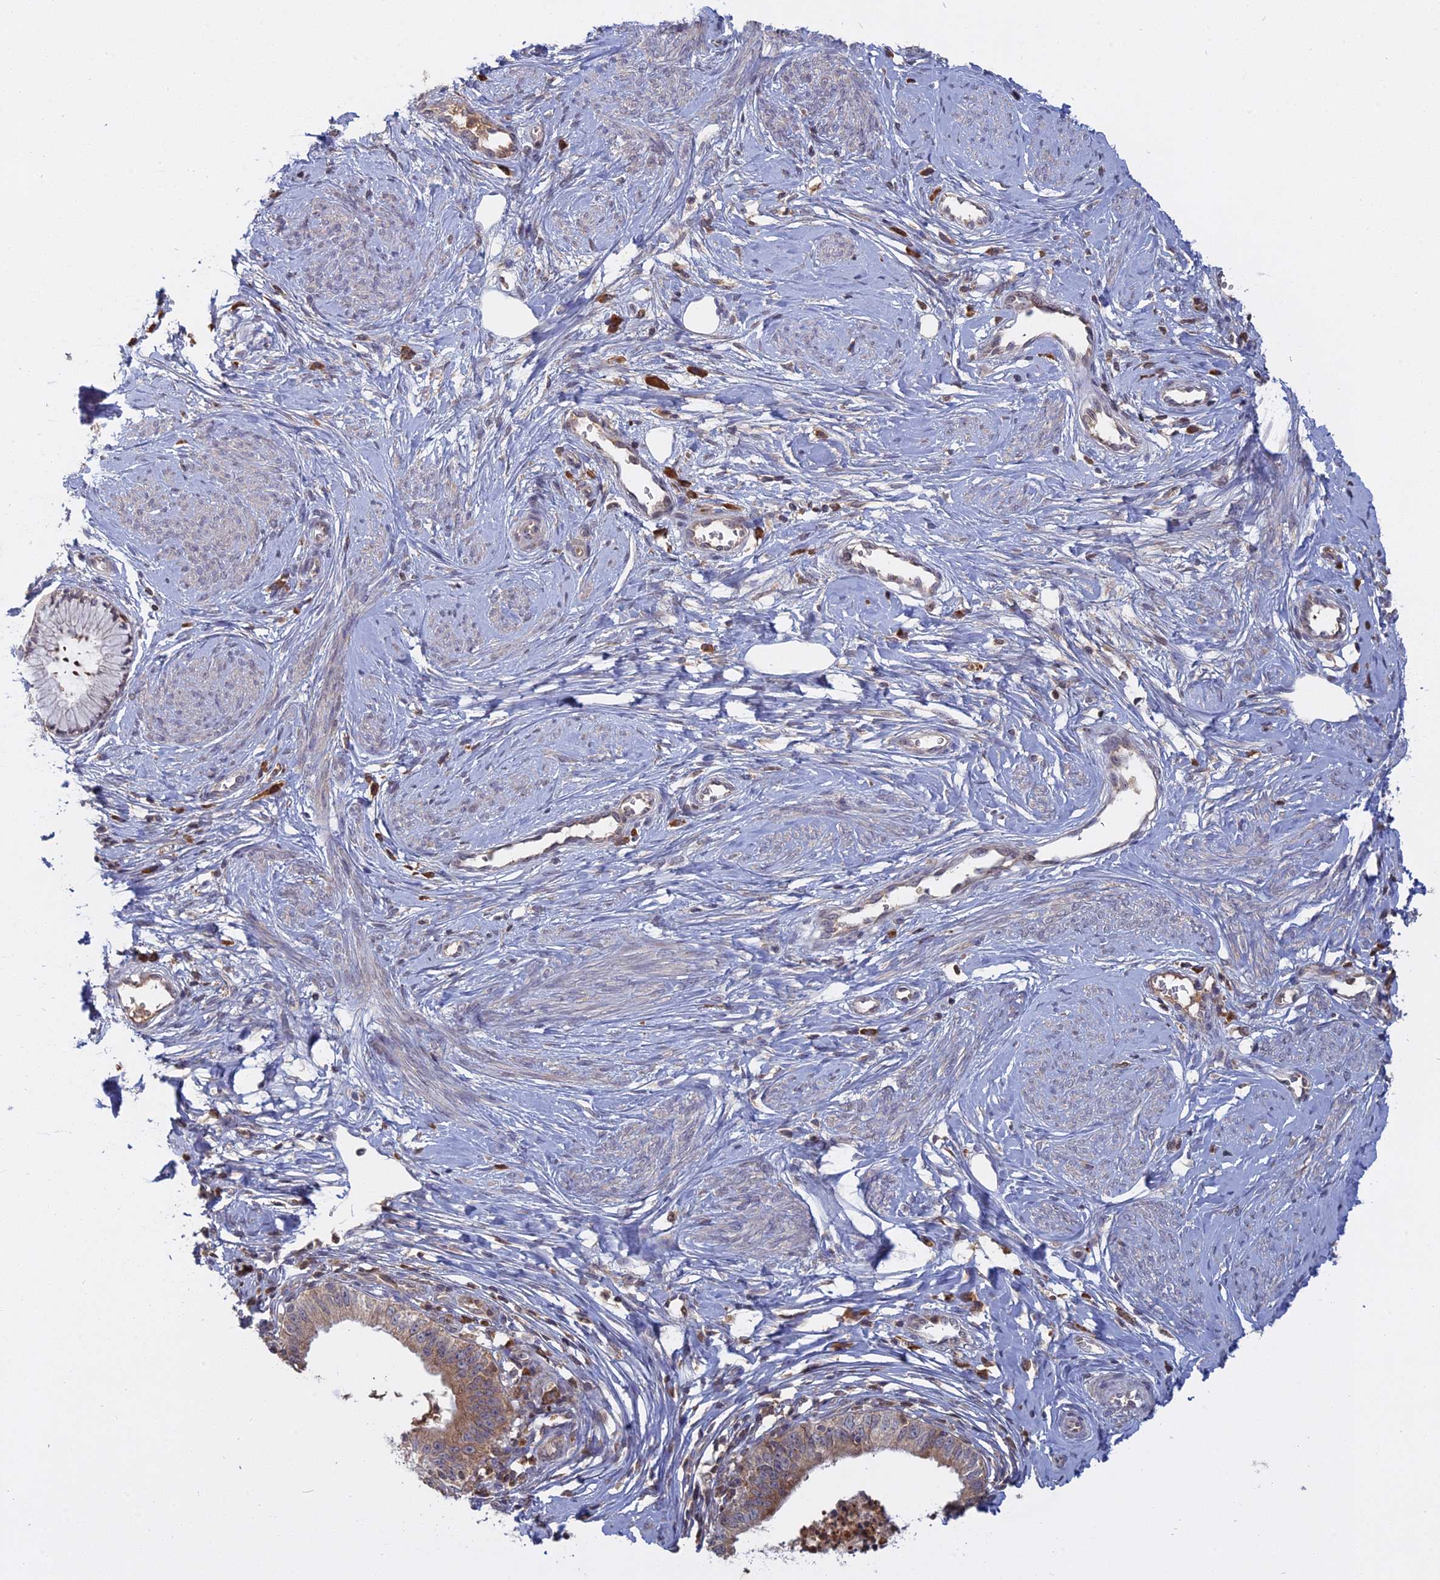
{"staining": {"intensity": "weak", "quantity": "25%-75%", "location": "cytoplasmic/membranous"}, "tissue": "cervical cancer", "cell_type": "Tumor cells", "image_type": "cancer", "snomed": [{"axis": "morphology", "description": "Adenocarcinoma, NOS"}, {"axis": "topography", "description": "Cervix"}], "caption": "Cervical cancer (adenocarcinoma) tissue shows weak cytoplasmic/membranous staining in about 25%-75% of tumor cells", "gene": "TMEM208", "patient": {"sex": "female", "age": 36}}